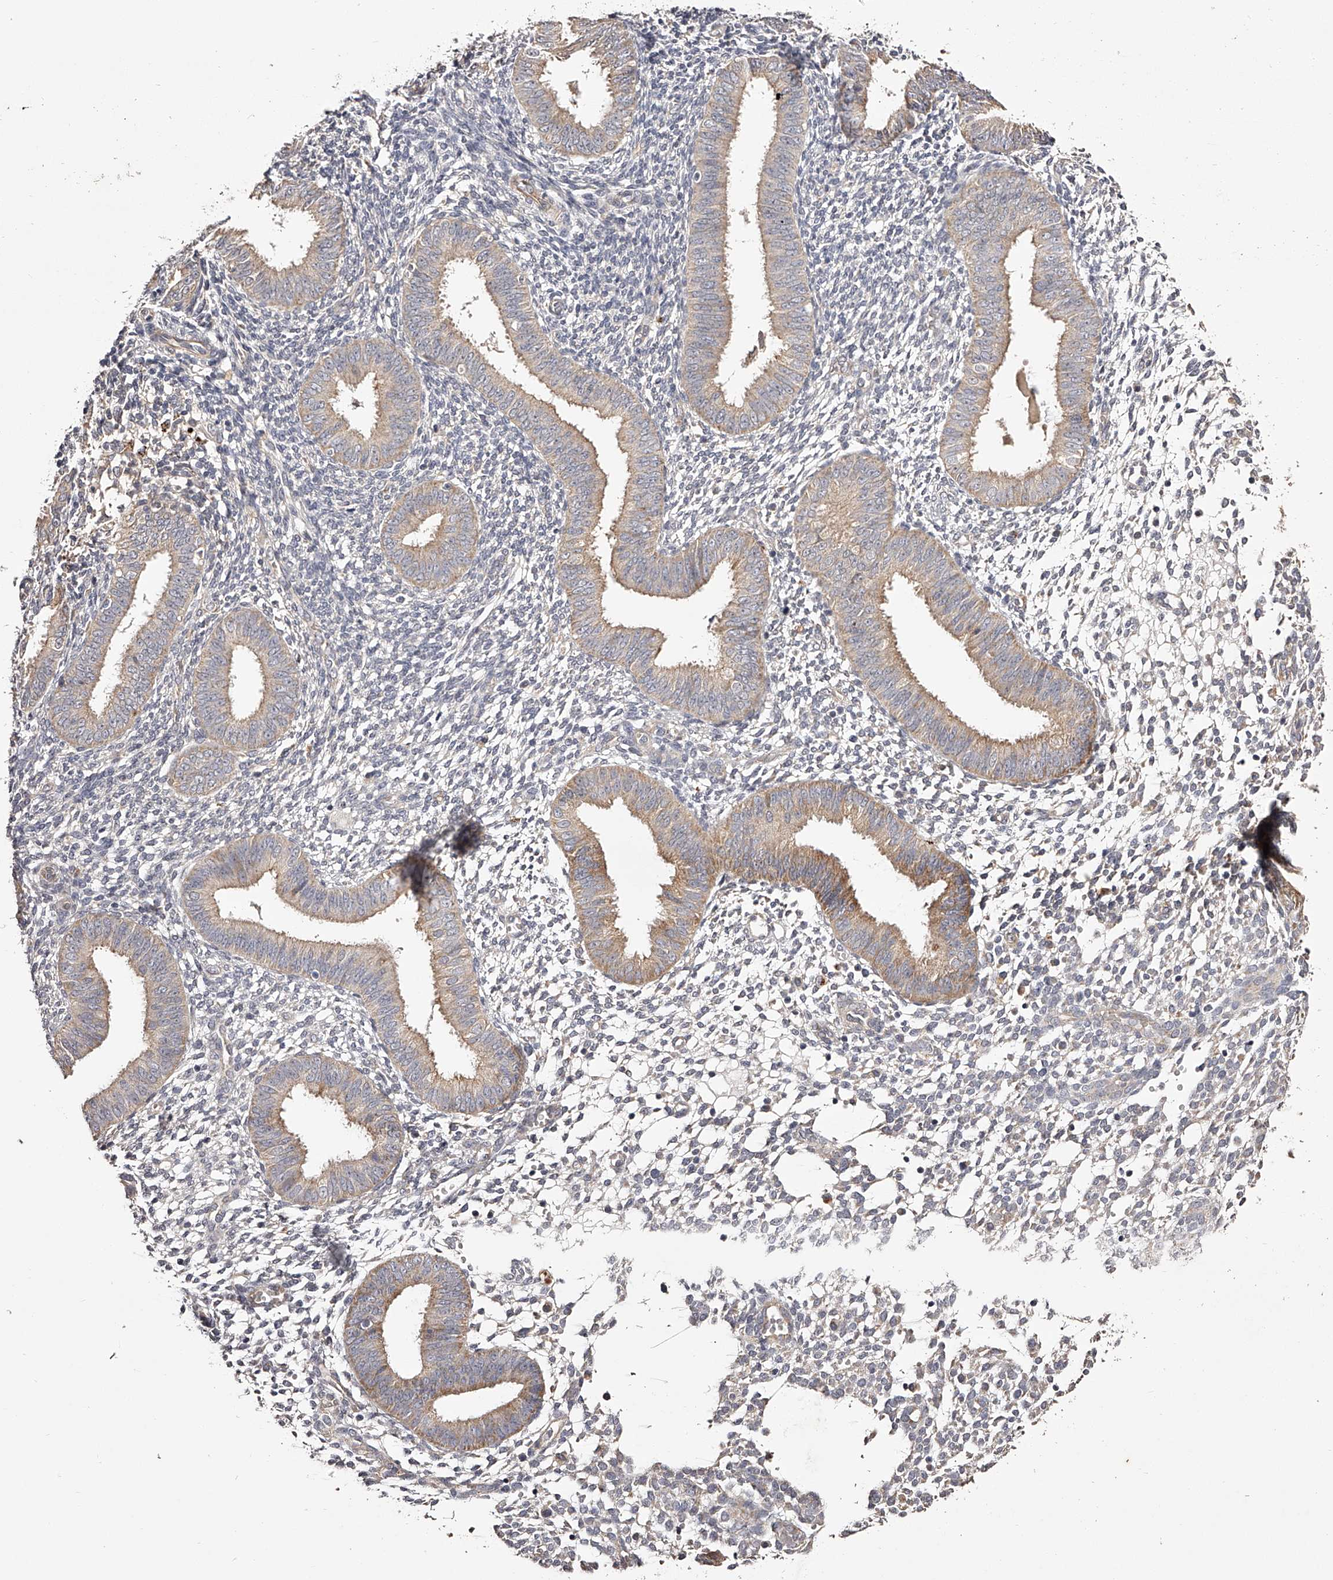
{"staining": {"intensity": "weak", "quantity": "25%-75%", "location": "cytoplasmic/membranous"}, "tissue": "endometrium", "cell_type": "Cells in endometrial stroma", "image_type": "normal", "snomed": [{"axis": "morphology", "description": "Normal tissue, NOS"}, {"axis": "topography", "description": "Uterus"}, {"axis": "topography", "description": "Endometrium"}], "caption": "Protein staining by immunohistochemistry (IHC) shows weak cytoplasmic/membranous positivity in about 25%-75% of cells in endometrial stroma in normal endometrium.", "gene": "ODF2L", "patient": {"sex": "female", "age": 48}}